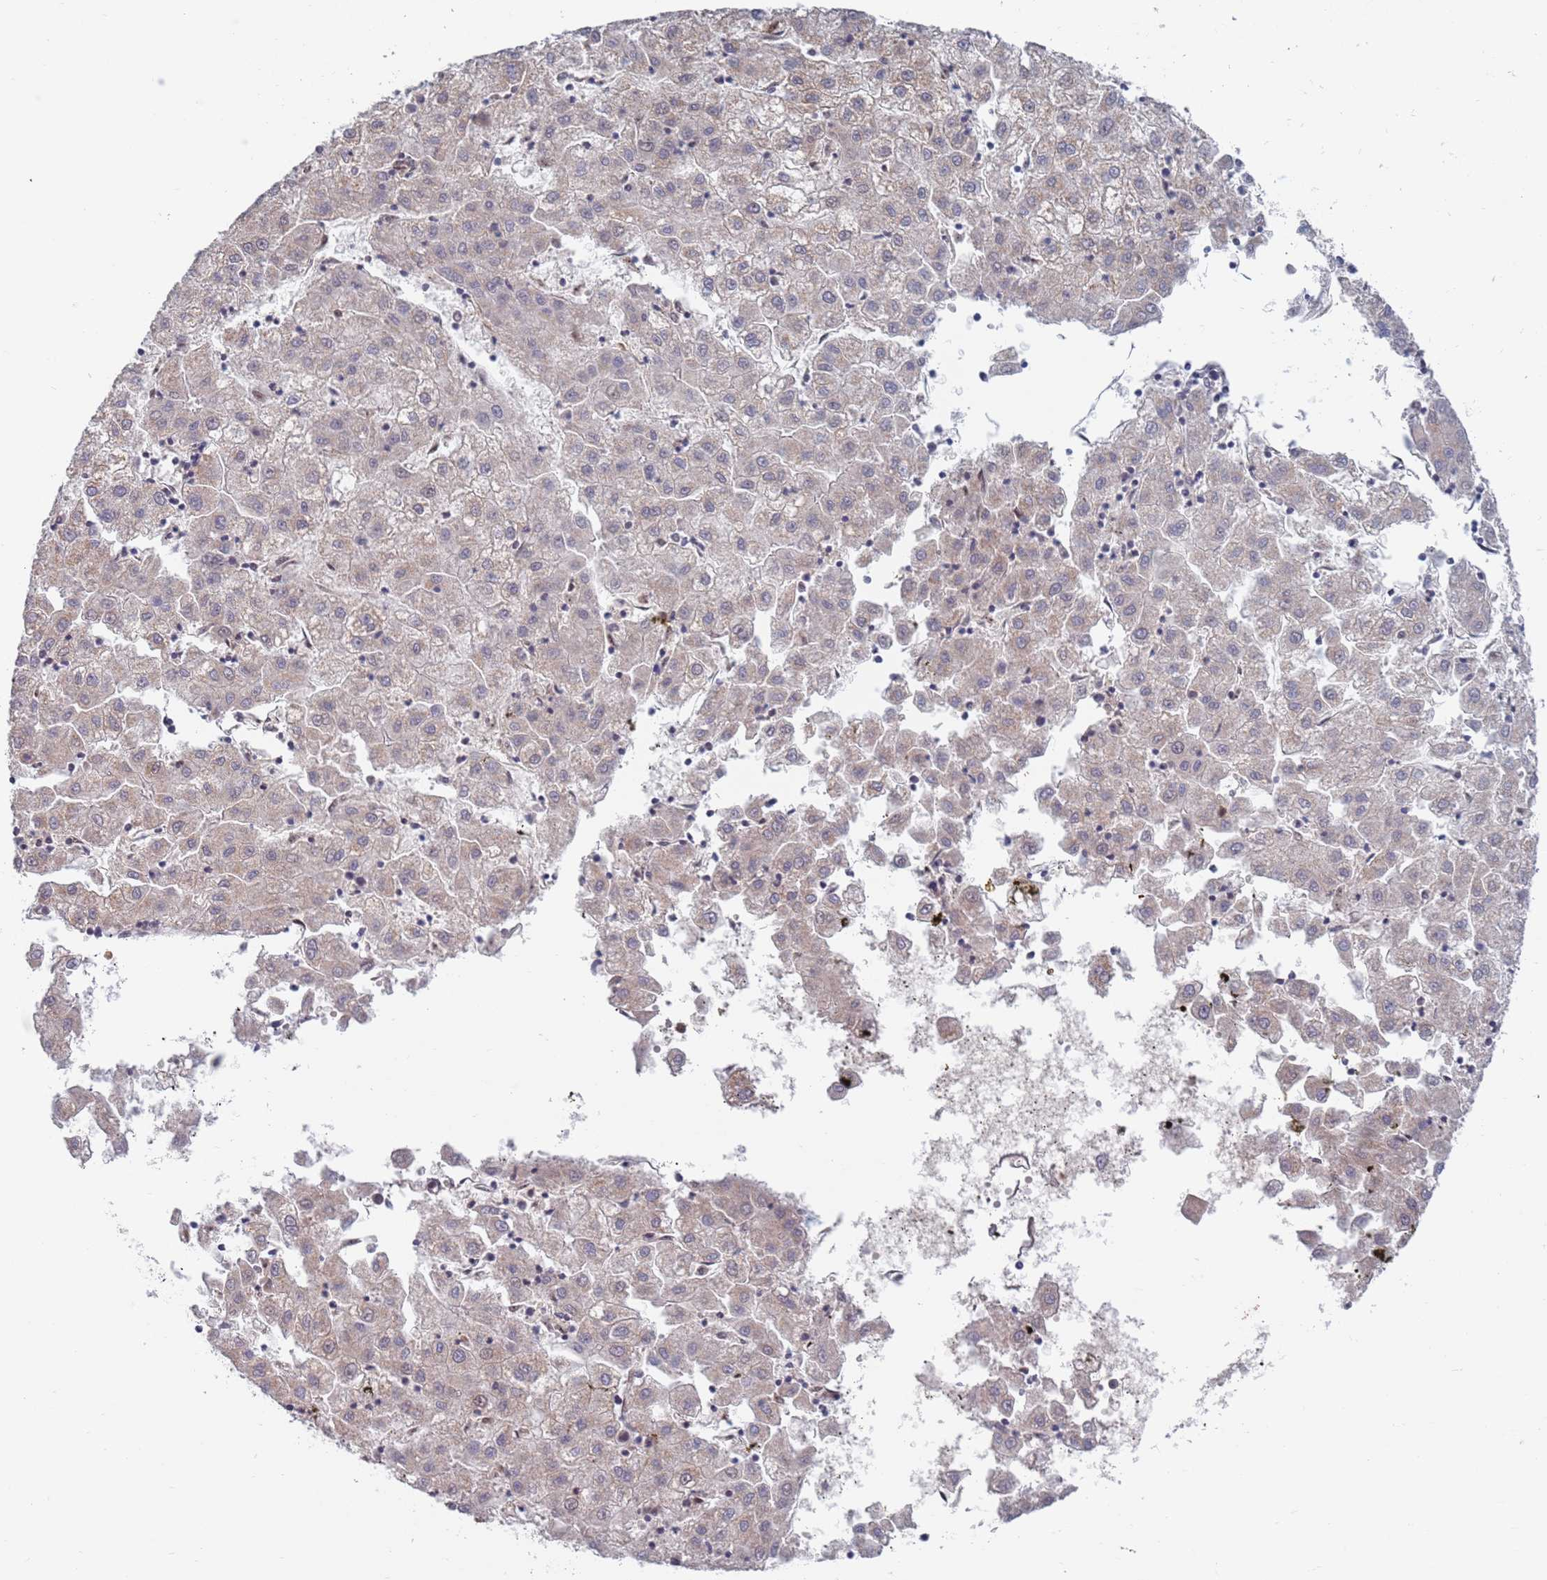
{"staining": {"intensity": "negative", "quantity": "none", "location": "none"}, "tissue": "liver cancer", "cell_type": "Tumor cells", "image_type": "cancer", "snomed": [{"axis": "morphology", "description": "Carcinoma, Hepatocellular, NOS"}, {"axis": "topography", "description": "Liver"}], "caption": "Tumor cells are negative for protein expression in human liver cancer (hepatocellular carcinoma).", "gene": "RPP25", "patient": {"sex": "male", "age": 72}}